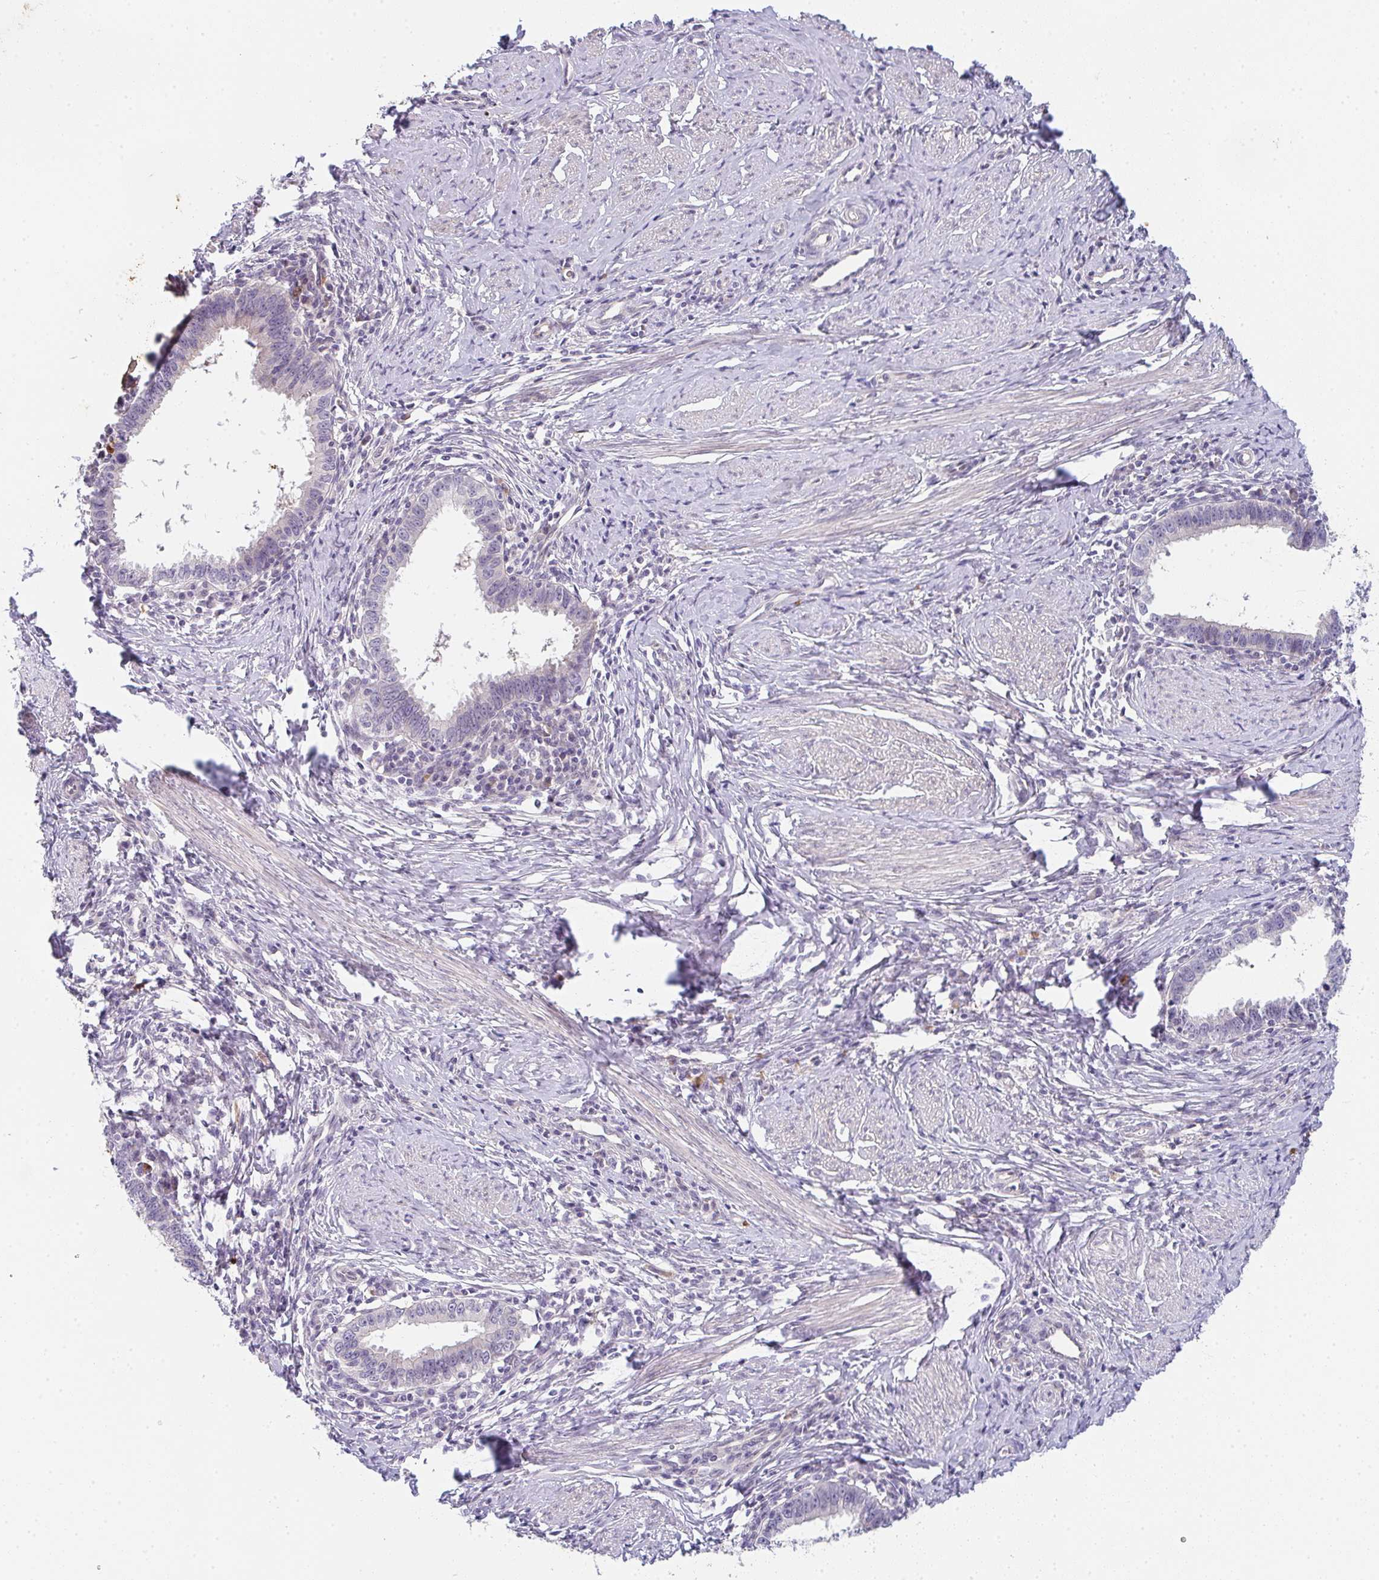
{"staining": {"intensity": "negative", "quantity": "none", "location": "none"}, "tissue": "cervical cancer", "cell_type": "Tumor cells", "image_type": "cancer", "snomed": [{"axis": "morphology", "description": "Adenocarcinoma, NOS"}, {"axis": "topography", "description": "Cervix"}], "caption": "Tumor cells show no significant protein positivity in cervical cancer (adenocarcinoma). (Stains: DAB immunohistochemistry (IHC) with hematoxylin counter stain, Microscopy: brightfield microscopy at high magnification).", "gene": "TNFRSF10A", "patient": {"sex": "female", "age": 36}}